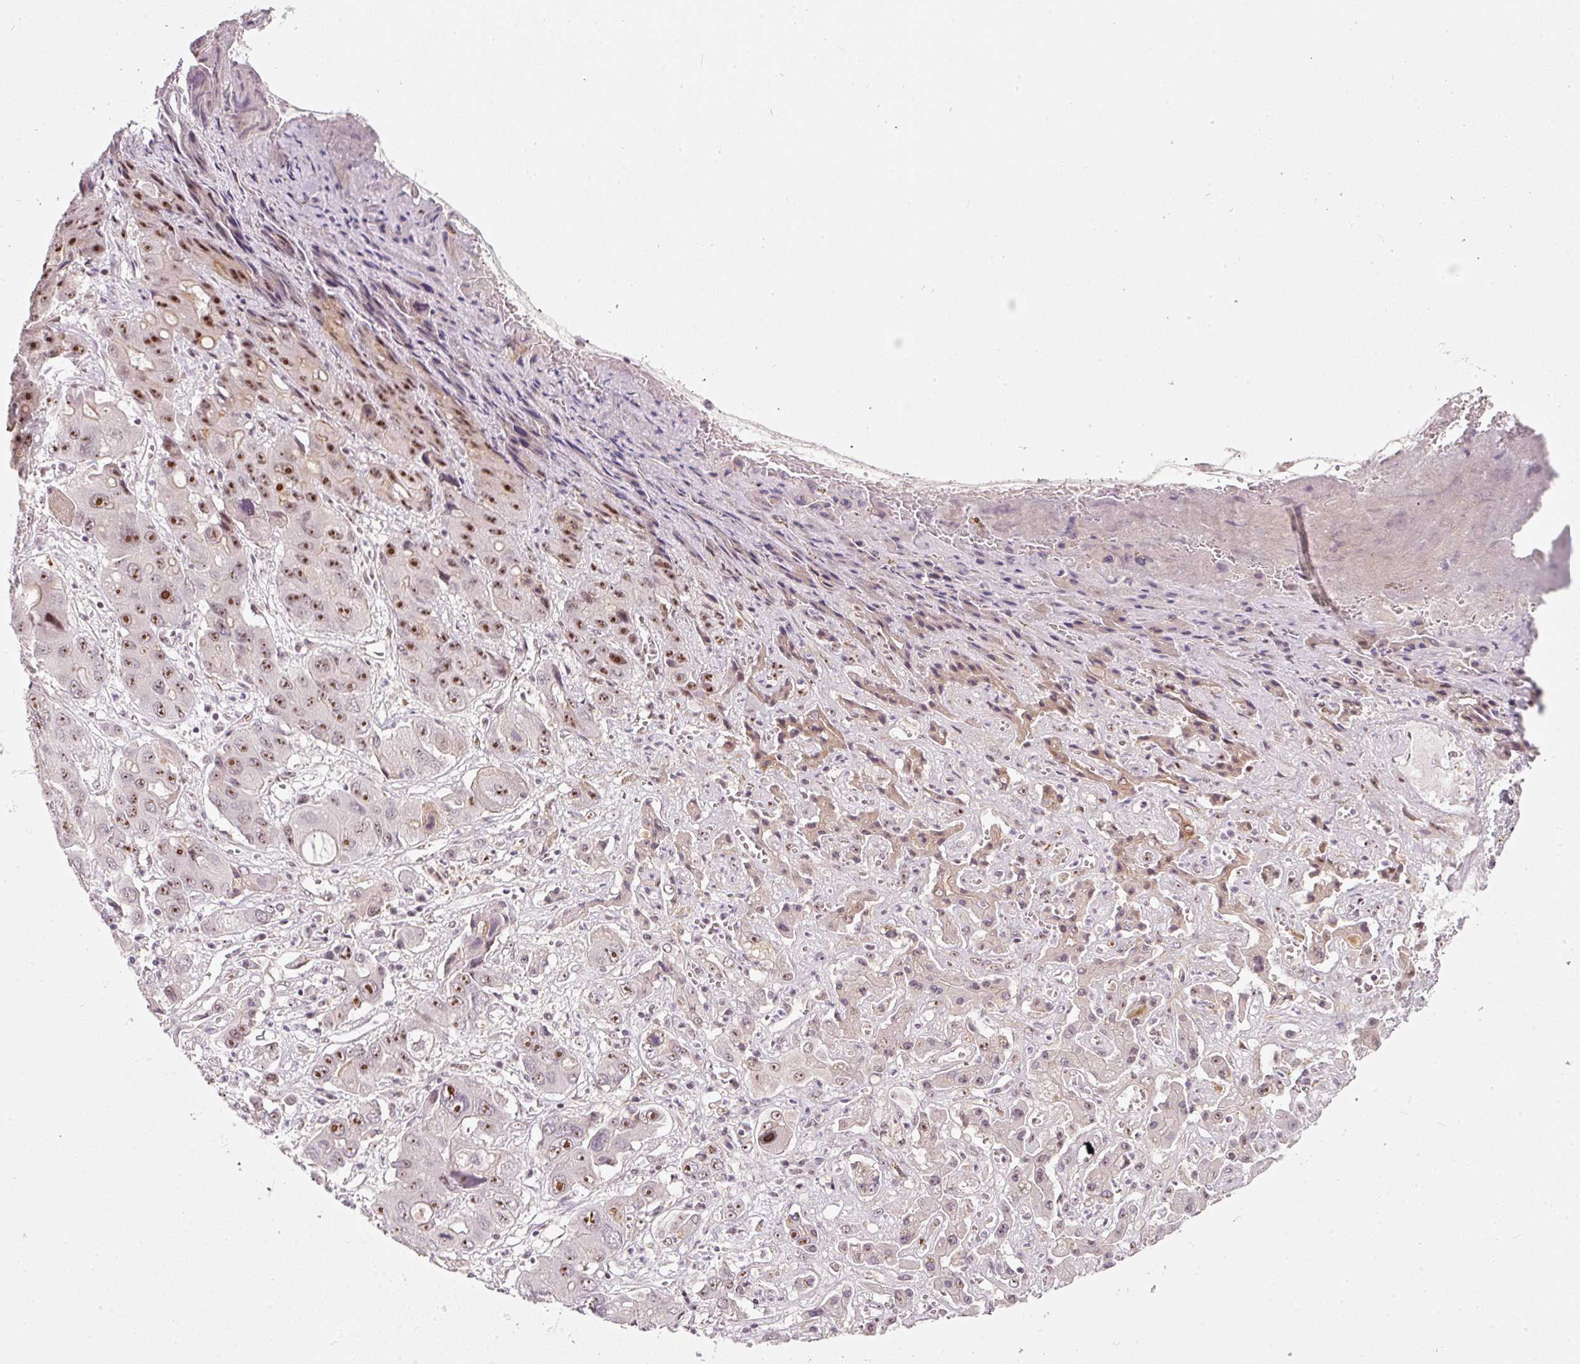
{"staining": {"intensity": "moderate", "quantity": "25%-75%", "location": "nuclear"}, "tissue": "liver cancer", "cell_type": "Tumor cells", "image_type": "cancer", "snomed": [{"axis": "morphology", "description": "Cholangiocarcinoma"}, {"axis": "topography", "description": "Liver"}], "caption": "Immunohistochemical staining of human liver cholangiocarcinoma demonstrates moderate nuclear protein positivity in about 25%-75% of tumor cells.", "gene": "MXRA8", "patient": {"sex": "male", "age": 67}}